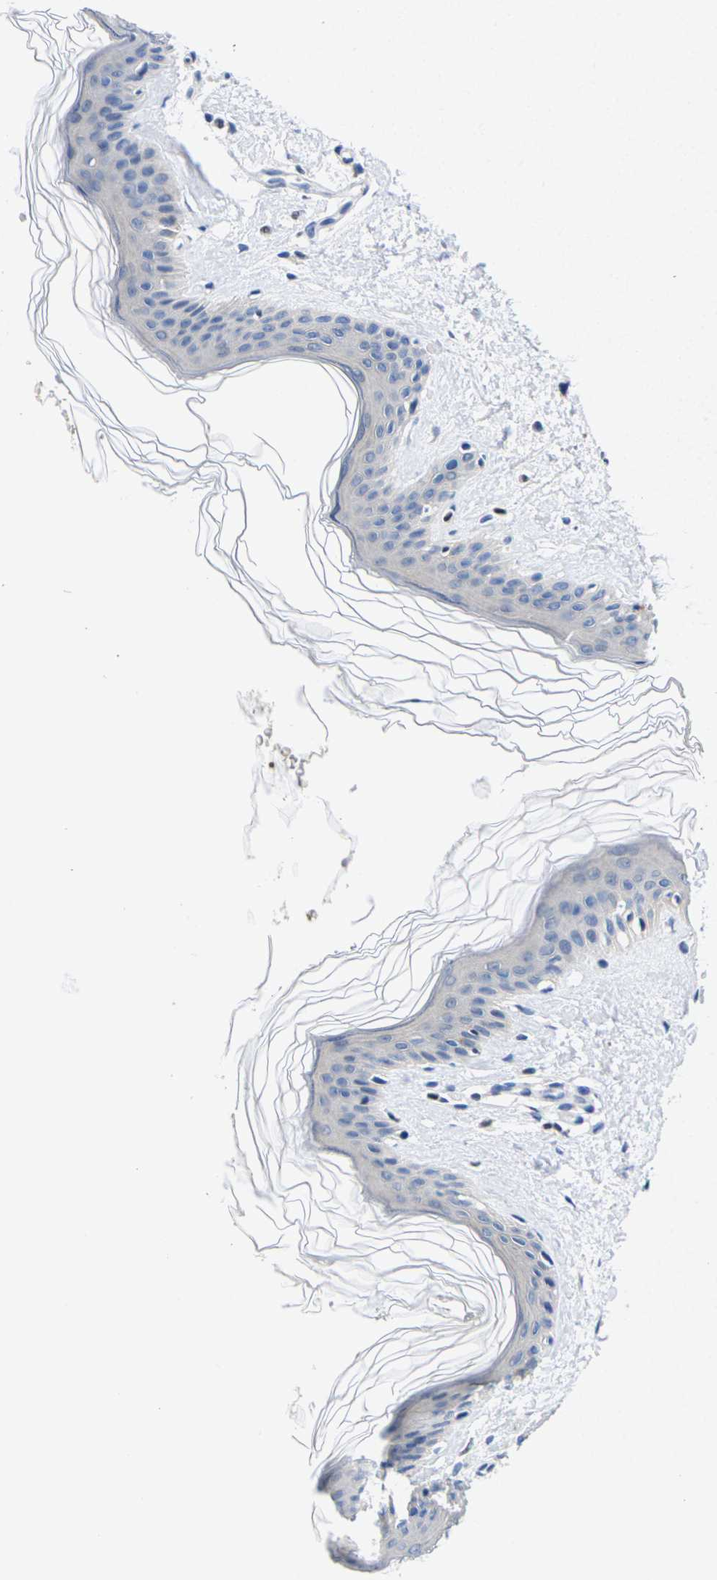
{"staining": {"intensity": "weak", "quantity": "25%-75%", "location": "cytoplasmic/membranous"}, "tissue": "skin", "cell_type": "Fibroblasts", "image_type": "normal", "snomed": [{"axis": "morphology", "description": "Normal tissue, NOS"}, {"axis": "topography", "description": "Skin"}], "caption": "A low amount of weak cytoplasmic/membranous staining is appreciated in about 25%-75% of fibroblasts in normal skin.", "gene": "IKZF1", "patient": {"sex": "female", "age": 41}}